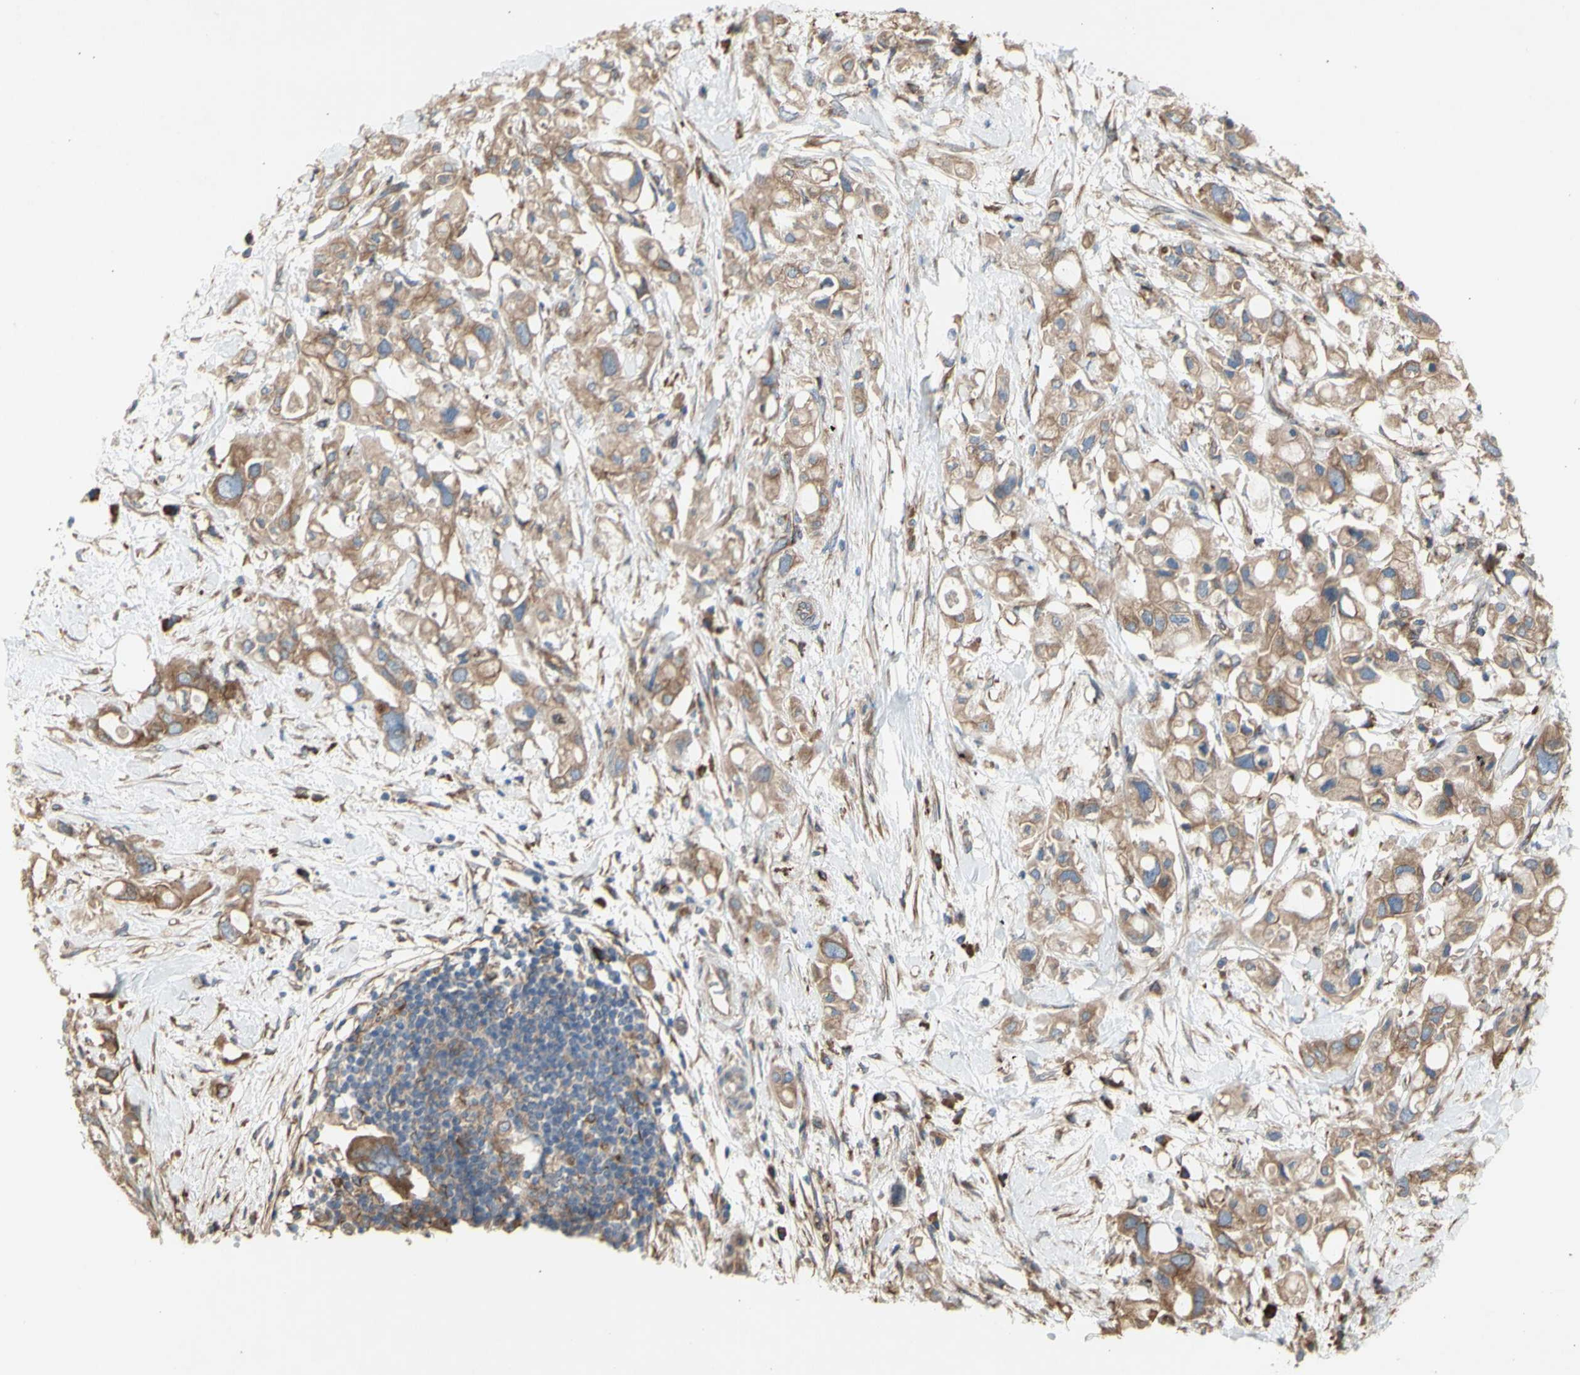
{"staining": {"intensity": "moderate", "quantity": "25%-75%", "location": "cytoplasmic/membranous"}, "tissue": "pancreatic cancer", "cell_type": "Tumor cells", "image_type": "cancer", "snomed": [{"axis": "morphology", "description": "Adenocarcinoma, NOS"}, {"axis": "topography", "description": "Pancreas"}], "caption": "Human adenocarcinoma (pancreatic) stained with a protein marker shows moderate staining in tumor cells.", "gene": "KLC1", "patient": {"sex": "female", "age": 56}}